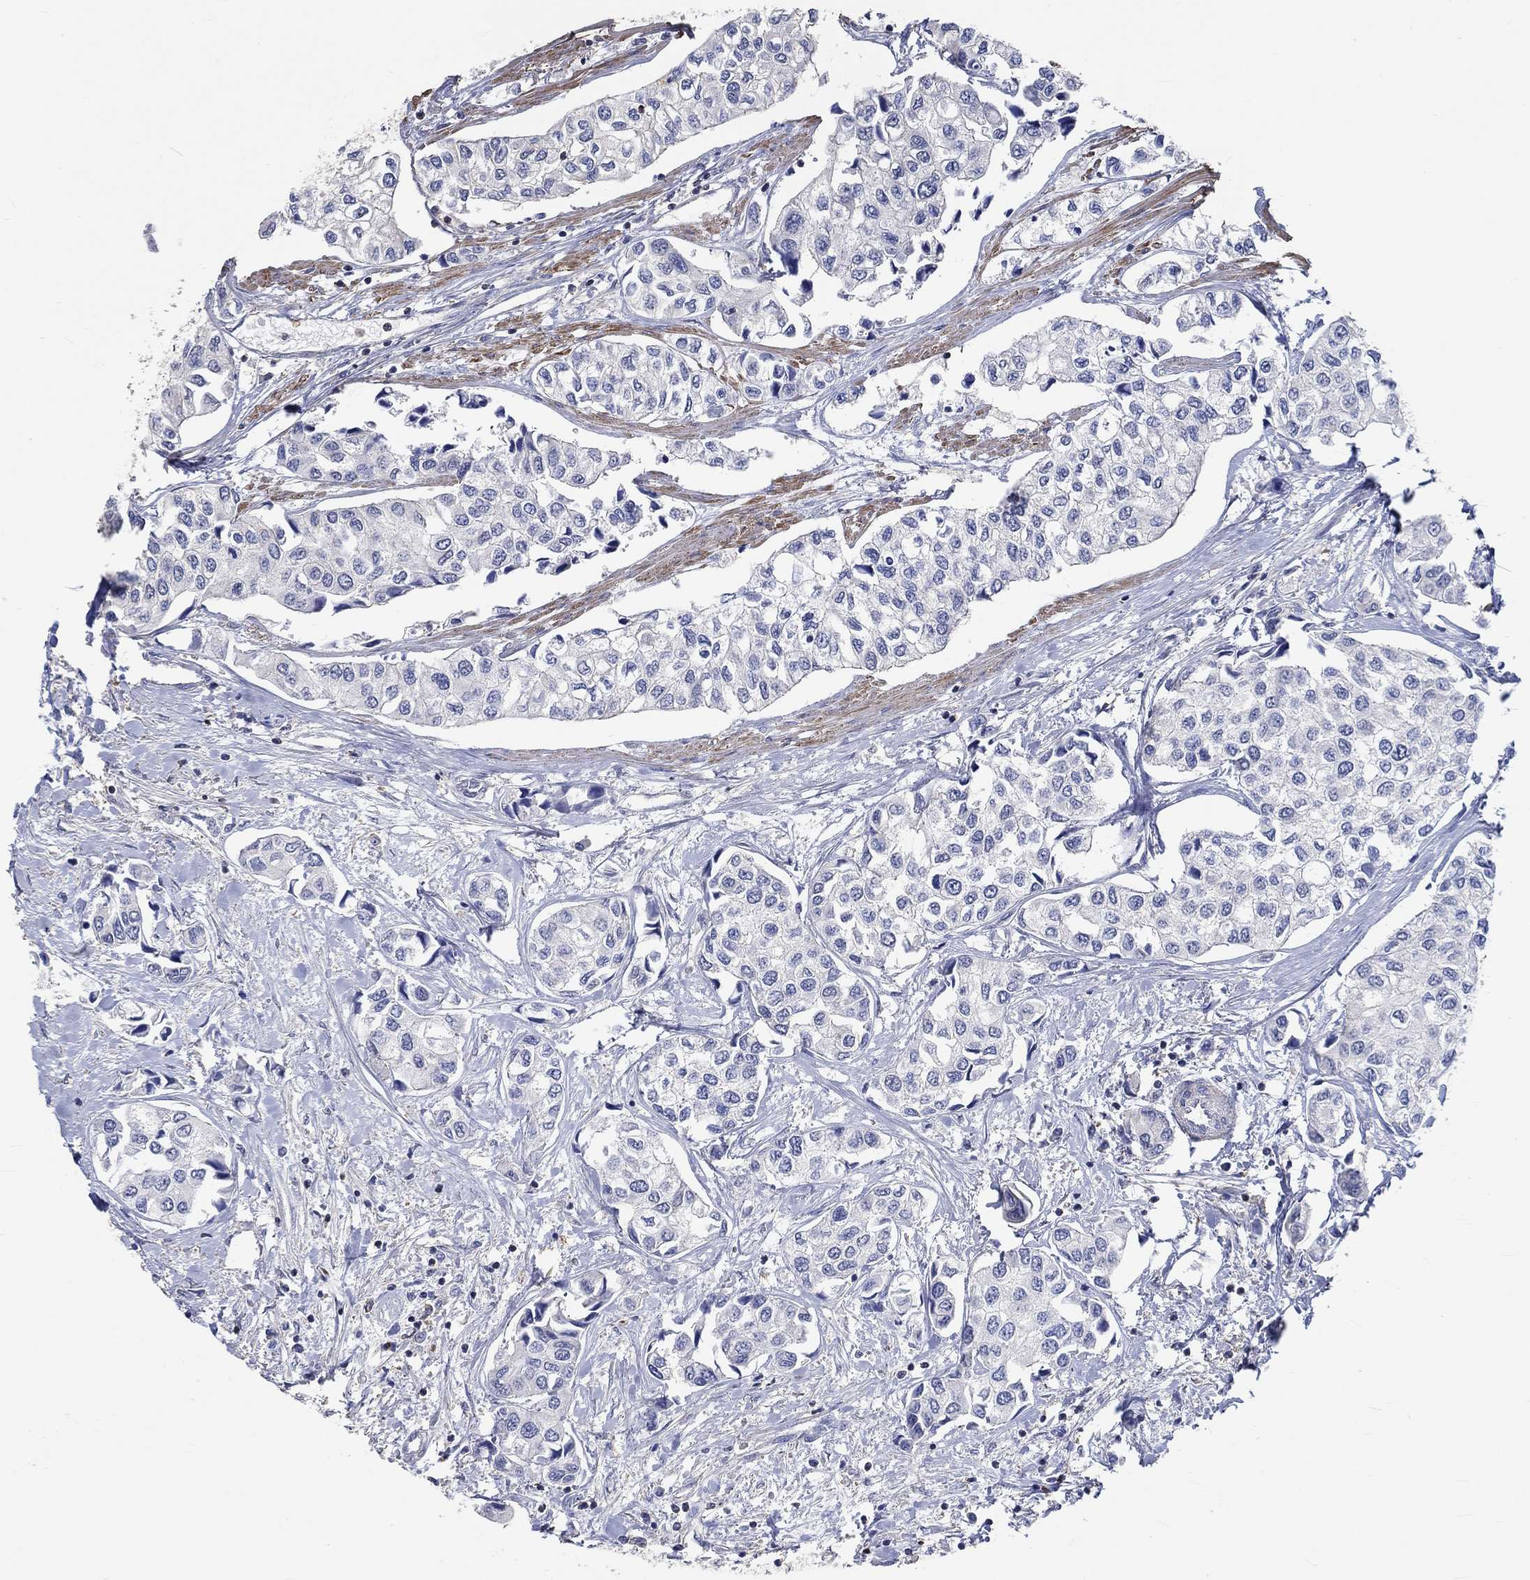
{"staining": {"intensity": "negative", "quantity": "none", "location": "none"}, "tissue": "urothelial cancer", "cell_type": "Tumor cells", "image_type": "cancer", "snomed": [{"axis": "morphology", "description": "Urothelial carcinoma, High grade"}, {"axis": "topography", "description": "Urinary bladder"}], "caption": "Photomicrograph shows no protein staining in tumor cells of urothelial cancer tissue.", "gene": "TNFAIP8L3", "patient": {"sex": "male", "age": 73}}